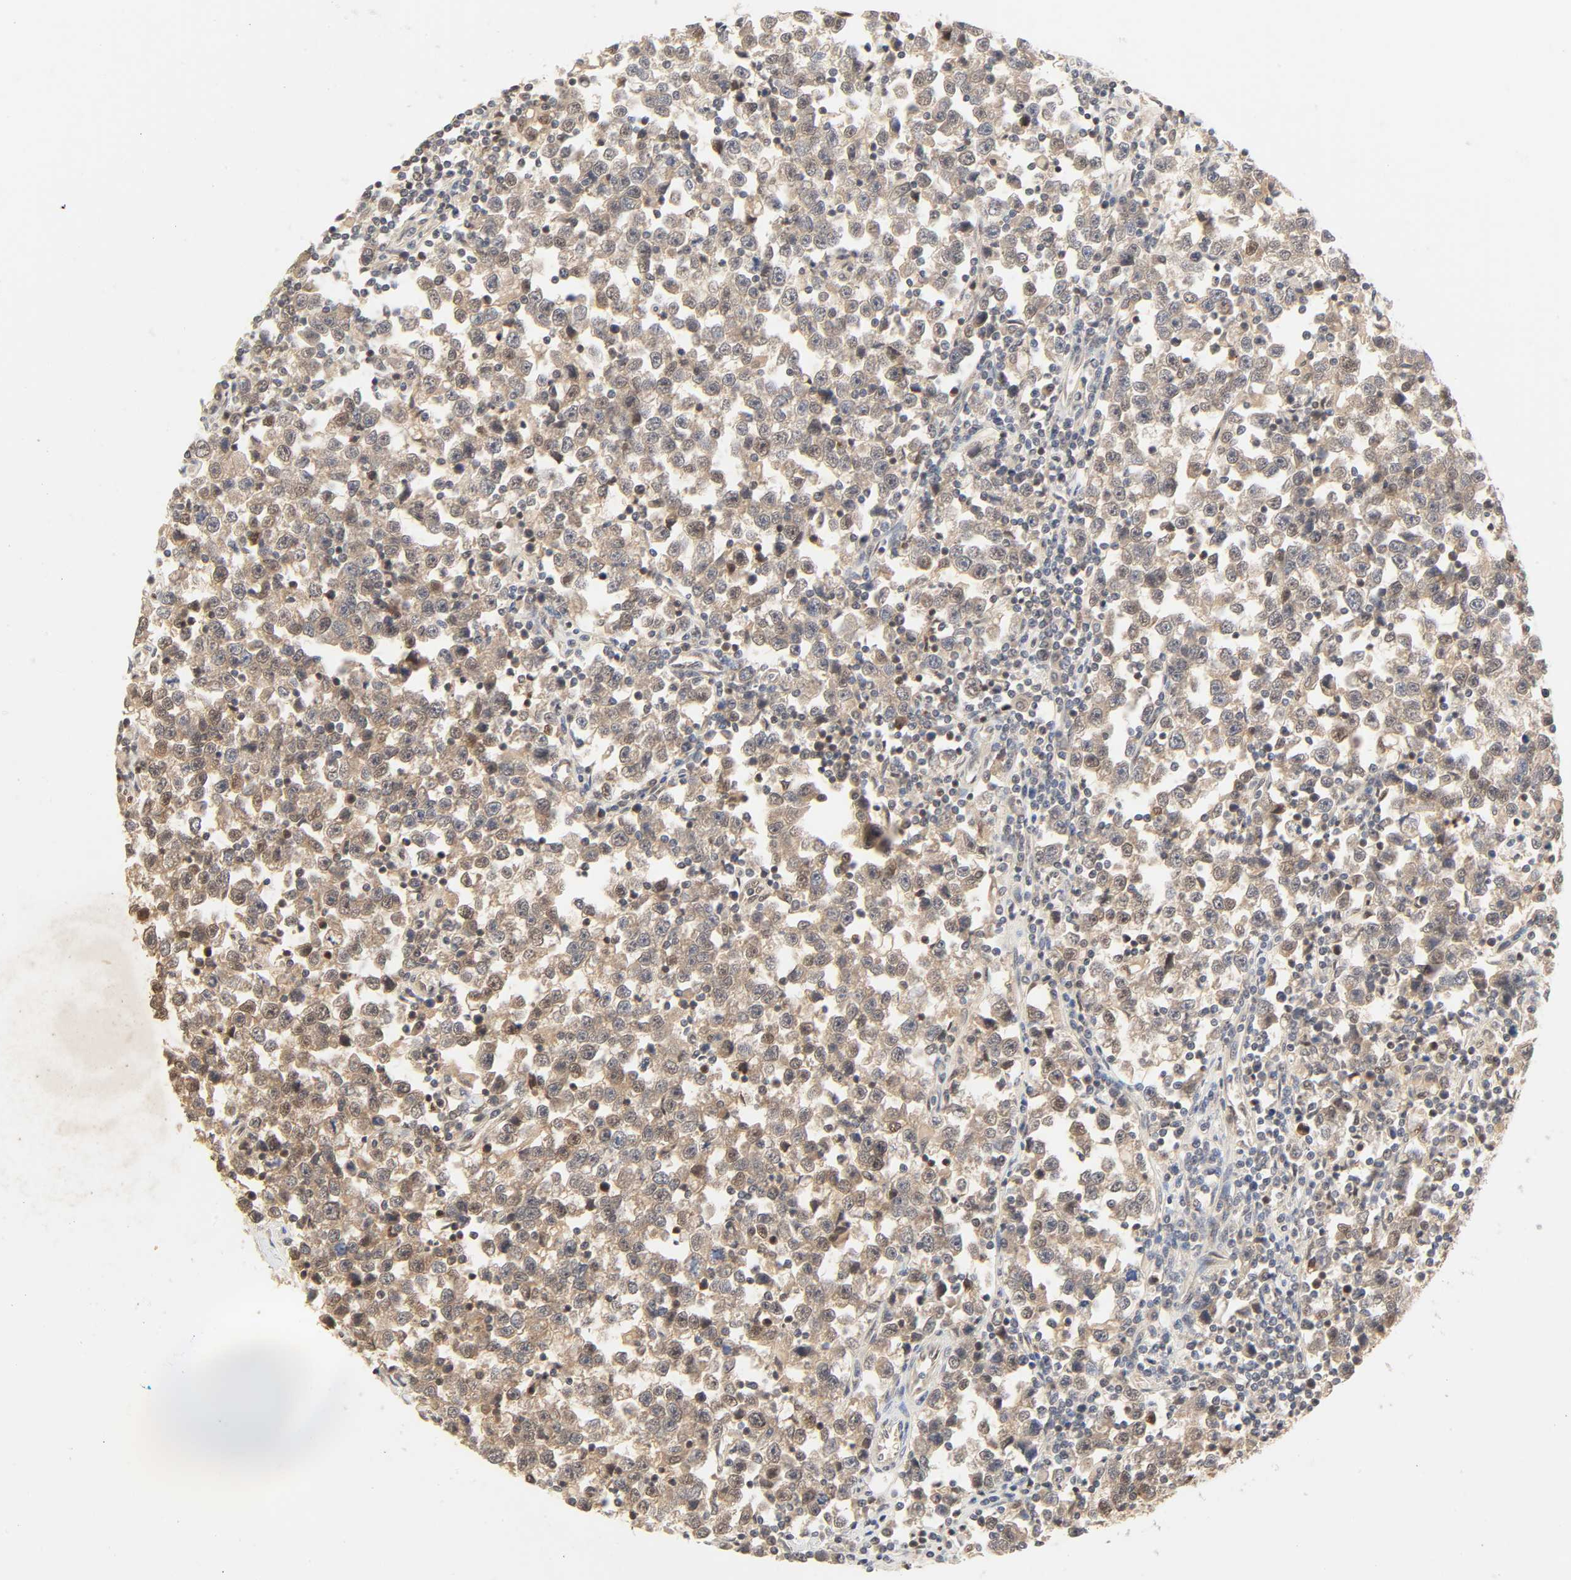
{"staining": {"intensity": "weak", "quantity": "25%-75%", "location": "cytoplasmic/membranous,nuclear"}, "tissue": "testis cancer", "cell_type": "Tumor cells", "image_type": "cancer", "snomed": [{"axis": "morphology", "description": "Seminoma, NOS"}, {"axis": "topography", "description": "Testis"}], "caption": "Seminoma (testis) tissue displays weak cytoplasmic/membranous and nuclear staining in approximately 25%-75% of tumor cells", "gene": "UBC", "patient": {"sex": "male", "age": 43}}